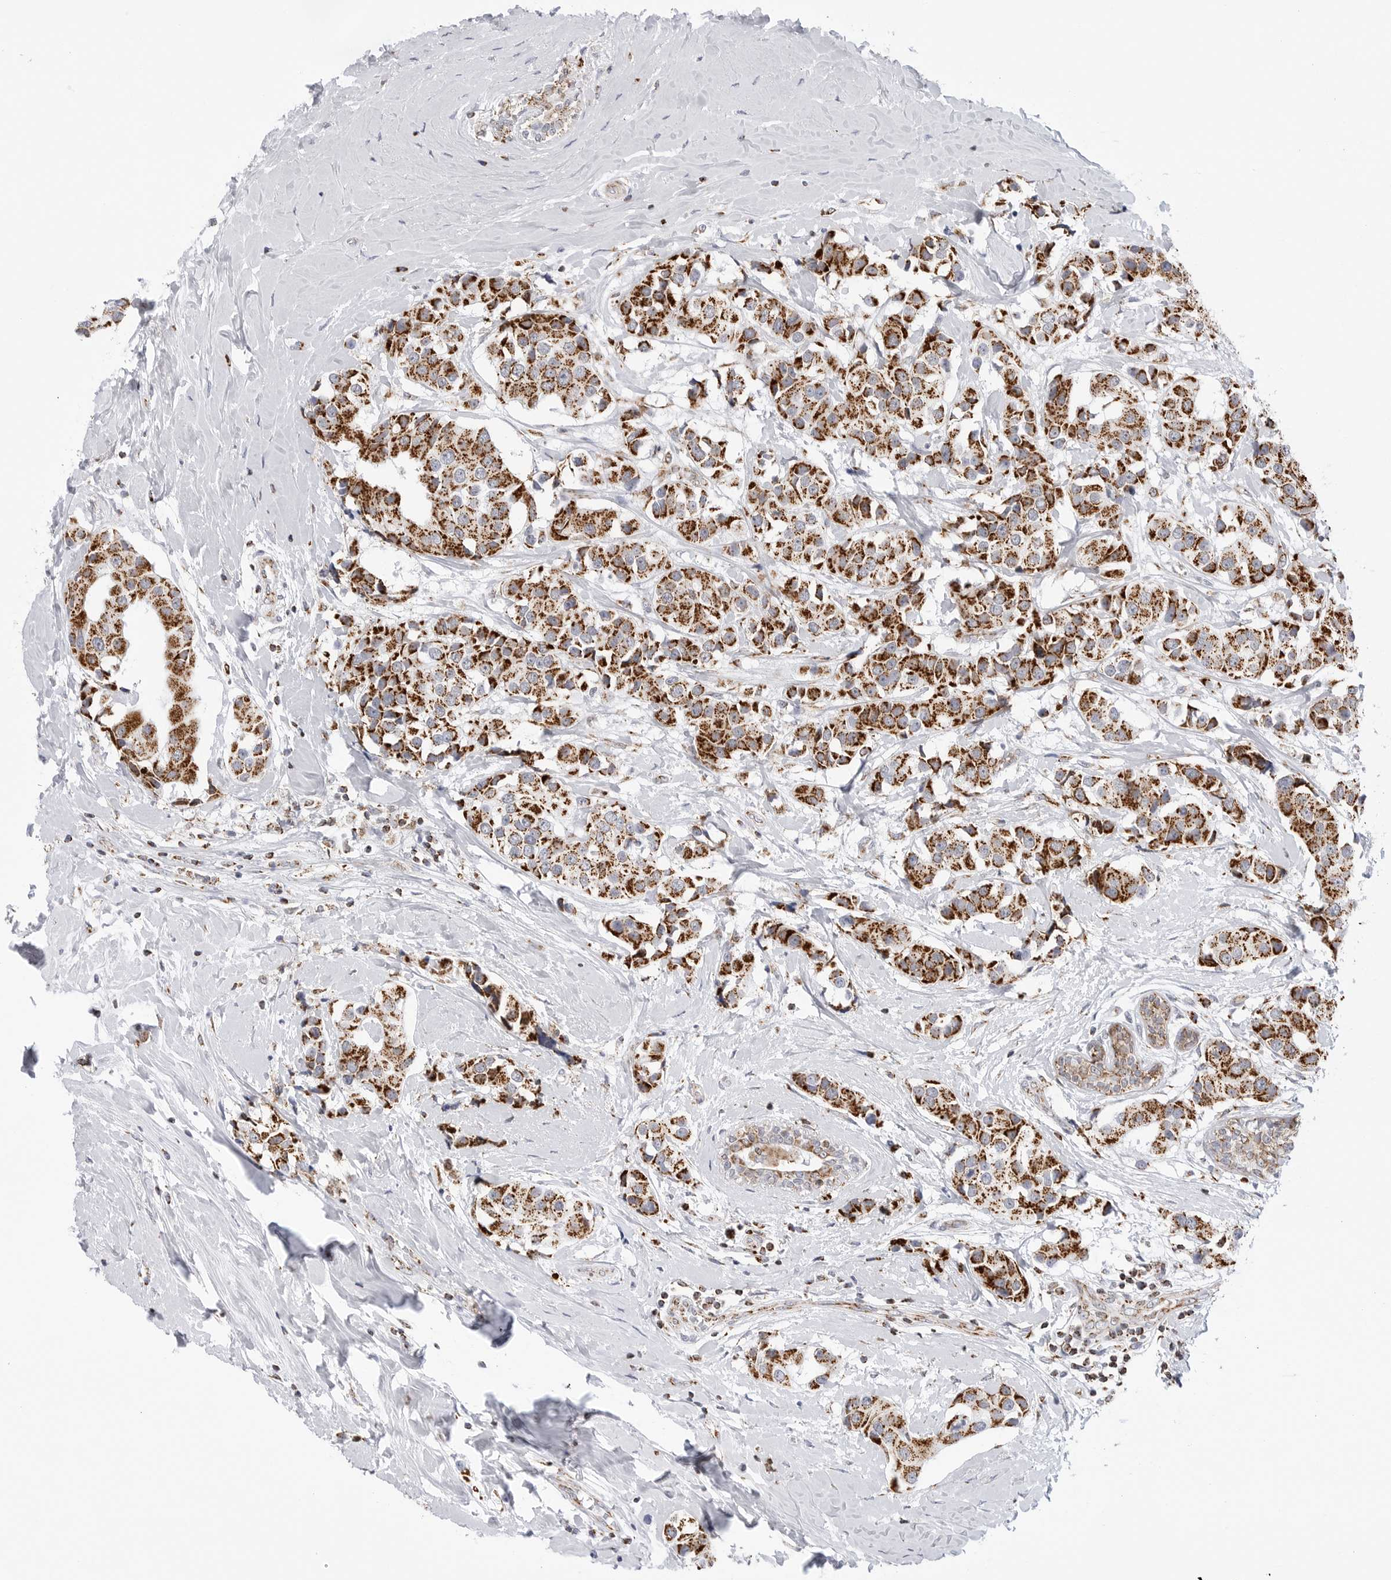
{"staining": {"intensity": "strong", "quantity": ">75%", "location": "cytoplasmic/membranous"}, "tissue": "breast cancer", "cell_type": "Tumor cells", "image_type": "cancer", "snomed": [{"axis": "morphology", "description": "Normal tissue, NOS"}, {"axis": "morphology", "description": "Duct carcinoma"}, {"axis": "topography", "description": "Breast"}], "caption": "Protein staining exhibits strong cytoplasmic/membranous staining in approximately >75% of tumor cells in breast invasive ductal carcinoma.", "gene": "ATP5IF1", "patient": {"sex": "female", "age": 39}}